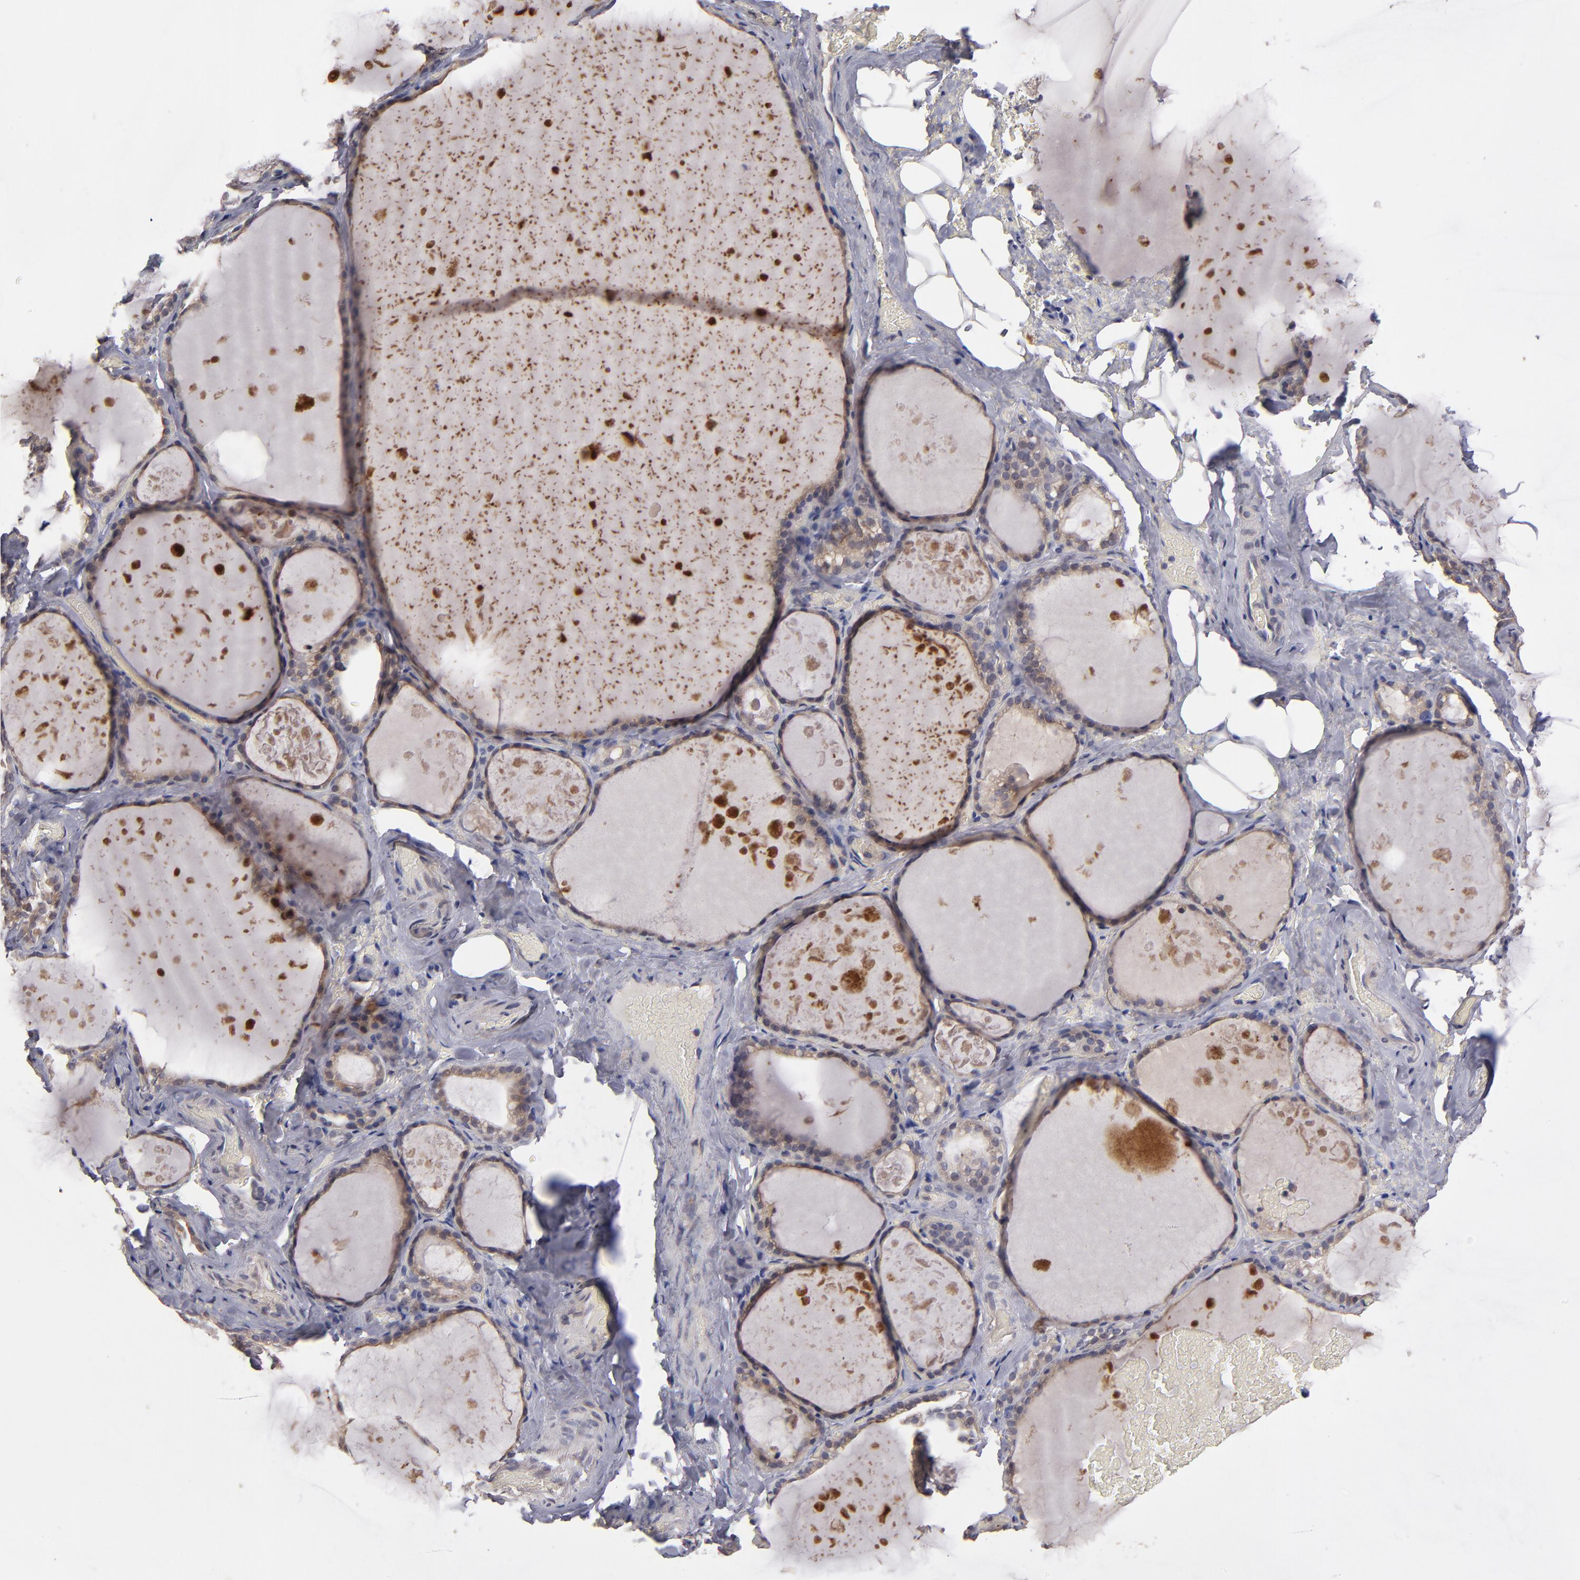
{"staining": {"intensity": "weak", "quantity": ">75%", "location": "cytoplasmic/membranous"}, "tissue": "thyroid gland", "cell_type": "Glandular cells", "image_type": "normal", "snomed": [{"axis": "morphology", "description": "Normal tissue, NOS"}, {"axis": "topography", "description": "Thyroid gland"}], "caption": "Protein expression analysis of normal thyroid gland exhibits weak cytoplasmic/membranous expression in approximately >75% of glandular cells.", "gene": "CTSO", "patient": {"sex": "male", "age": 61}}